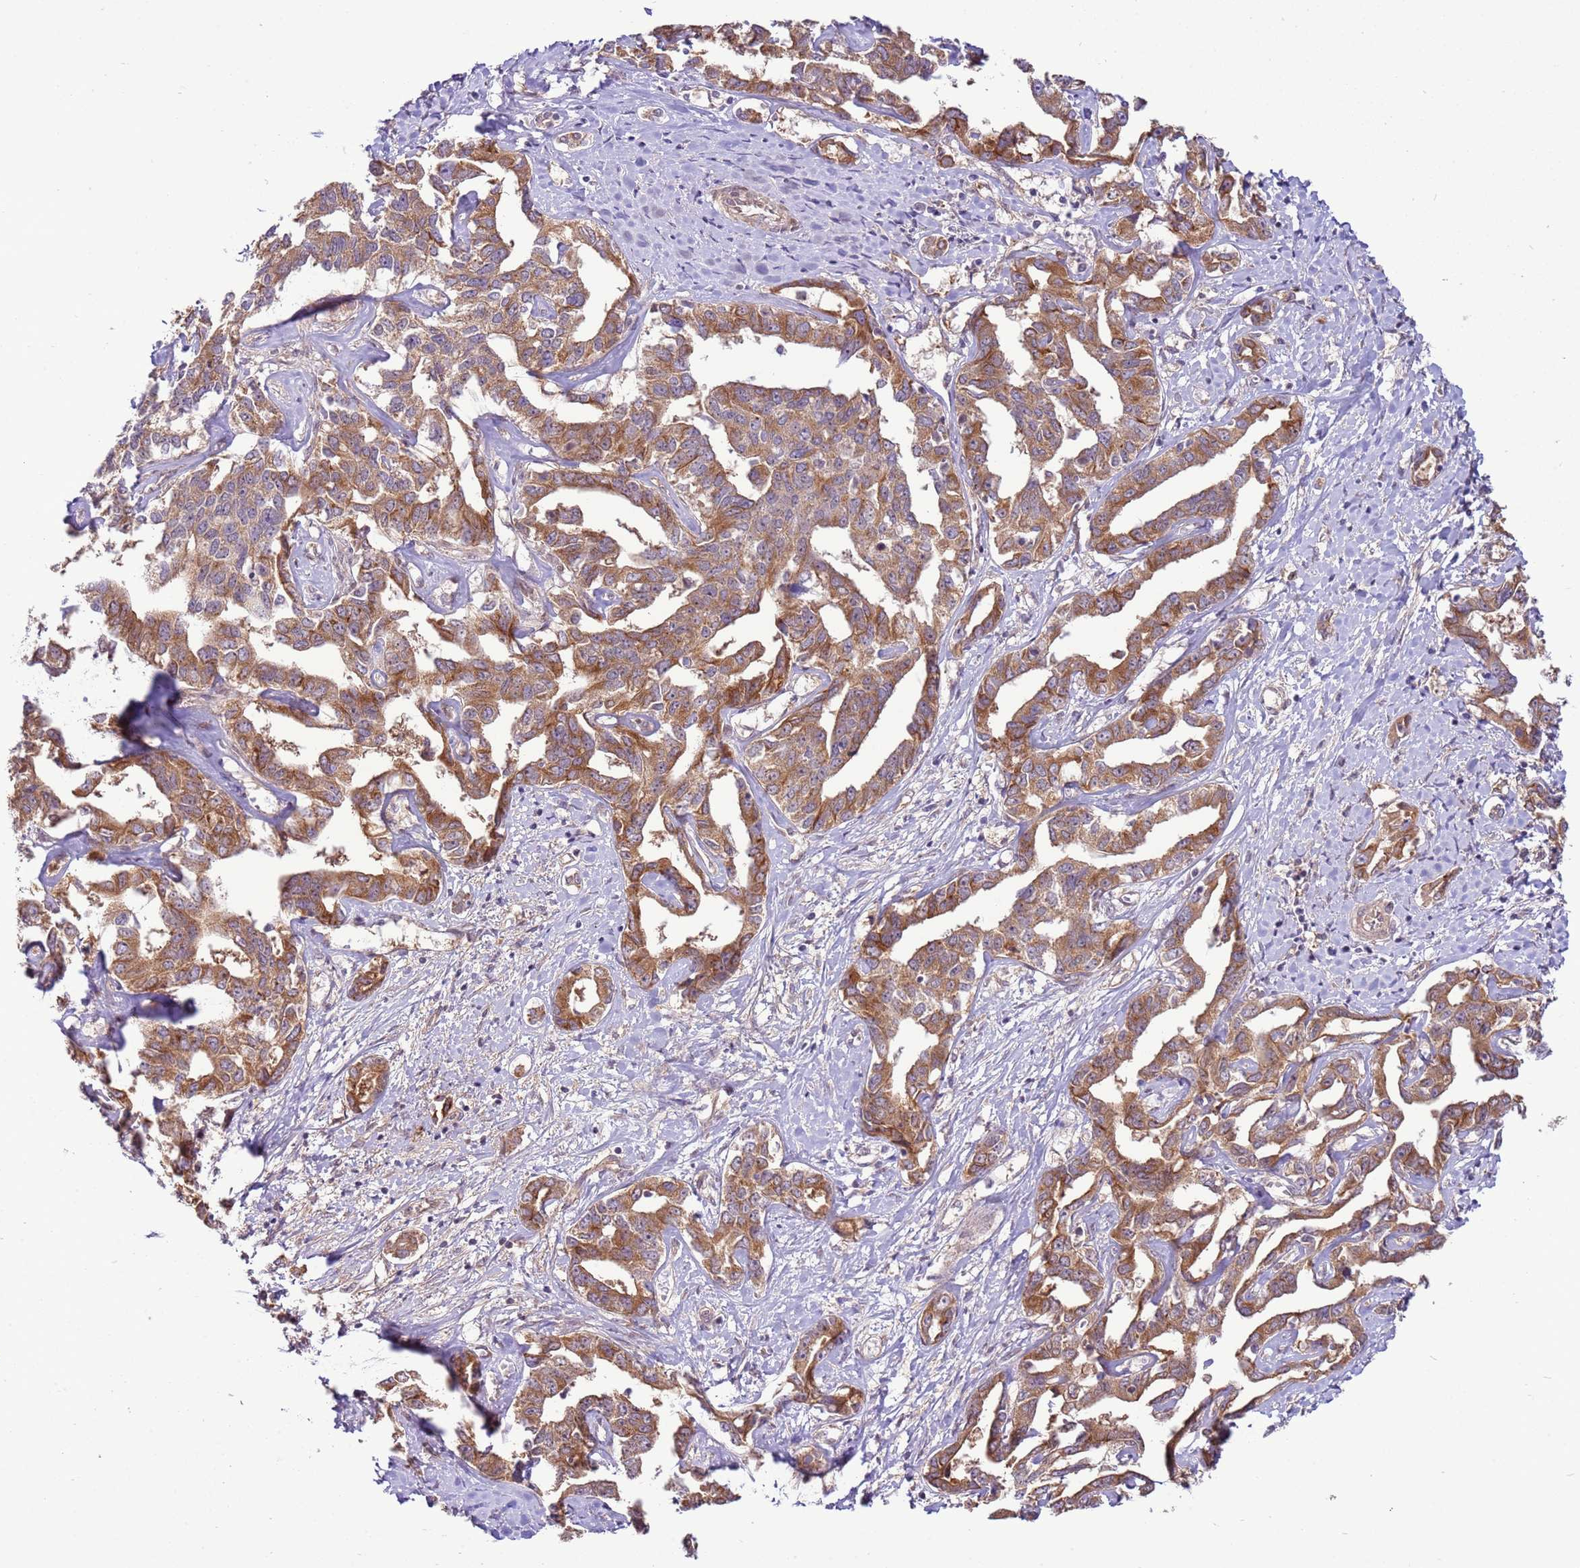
{"staining": {"intensity": "moderate", "quantity": ">75%", "location": "cytoplasmic/membranous"}, "tissue": "liver cancer", "cell_type": "Tumor cells", "image_type": "cancer", "snomed": [{"axis": "morphology", "description": "Cholangiocarcinoma"}, {"axis": "topography", "description": "Liver"}], "caption": "The photomicrograph exhibits immunohistochemical staining of liver cancer (cholangiocarcinoma). There is moderate cytoplasmic/membranous expression is present in about >75% of tumor cells. Immunohistochemistry stains the protein of interest in brown and the nuclei are stained blue.", "gene": "SCARA3", "patient": {"sex": "male", "age": 59}}